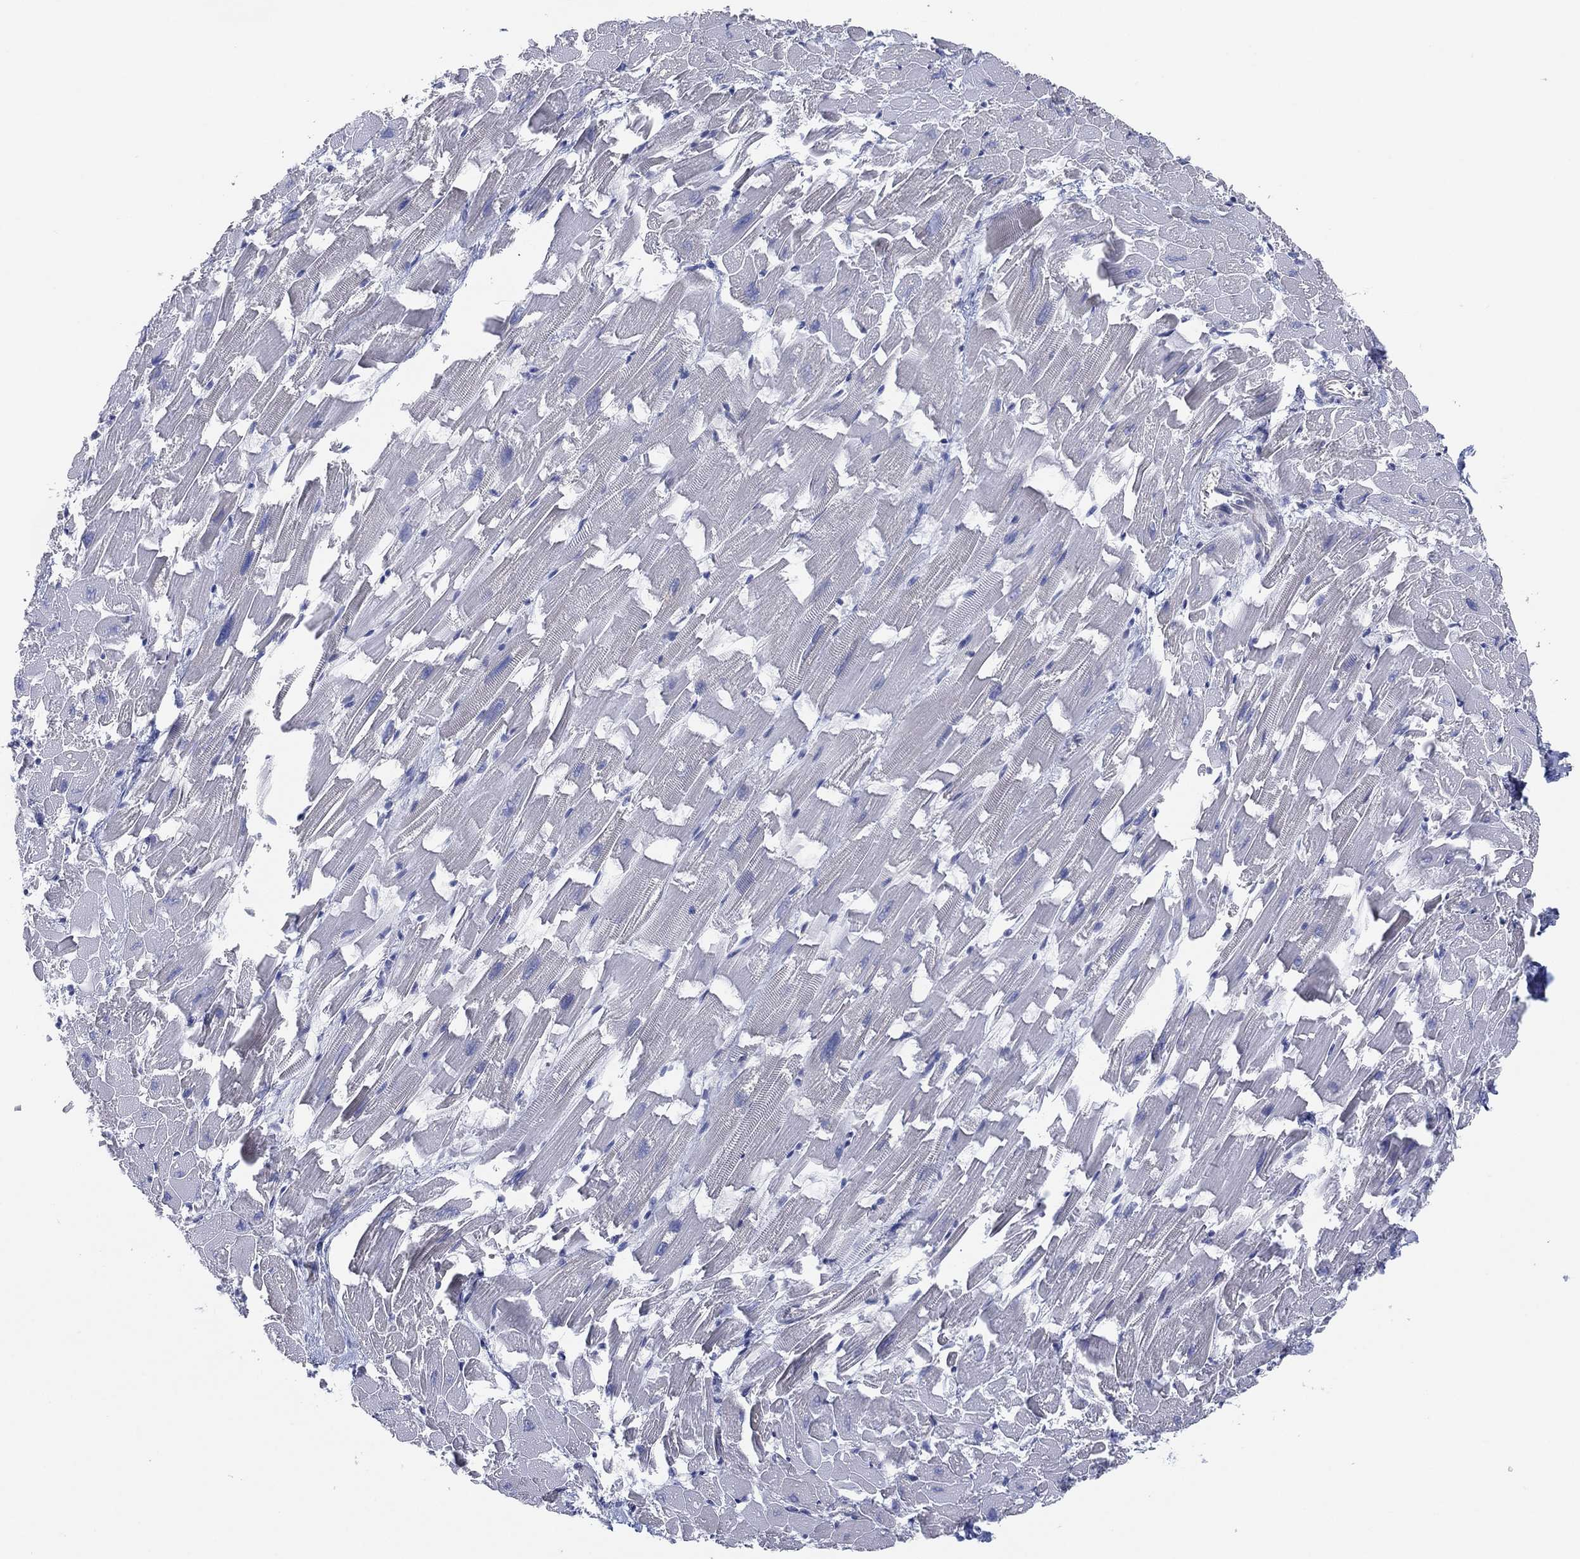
{"staining": {"intensity": "negative", "quantity": "none", "location": "none"}, "tissue": "heart muscle", "cell_type": "Cardiomyocytes", "image_type": "normal", "snomed": [{"axis": "morphology", "description": "Normal tissue, NOS"}, {"axis": "topography", "description": "Heart"}], "caption": "The IHC histopathology image has no significant expression in cardiomyocytes of heart muscle. (IHC, brightfield microscopy, high magnification).", "gene": "CFTR", "patient": {"sex": "female", "age": 64}}